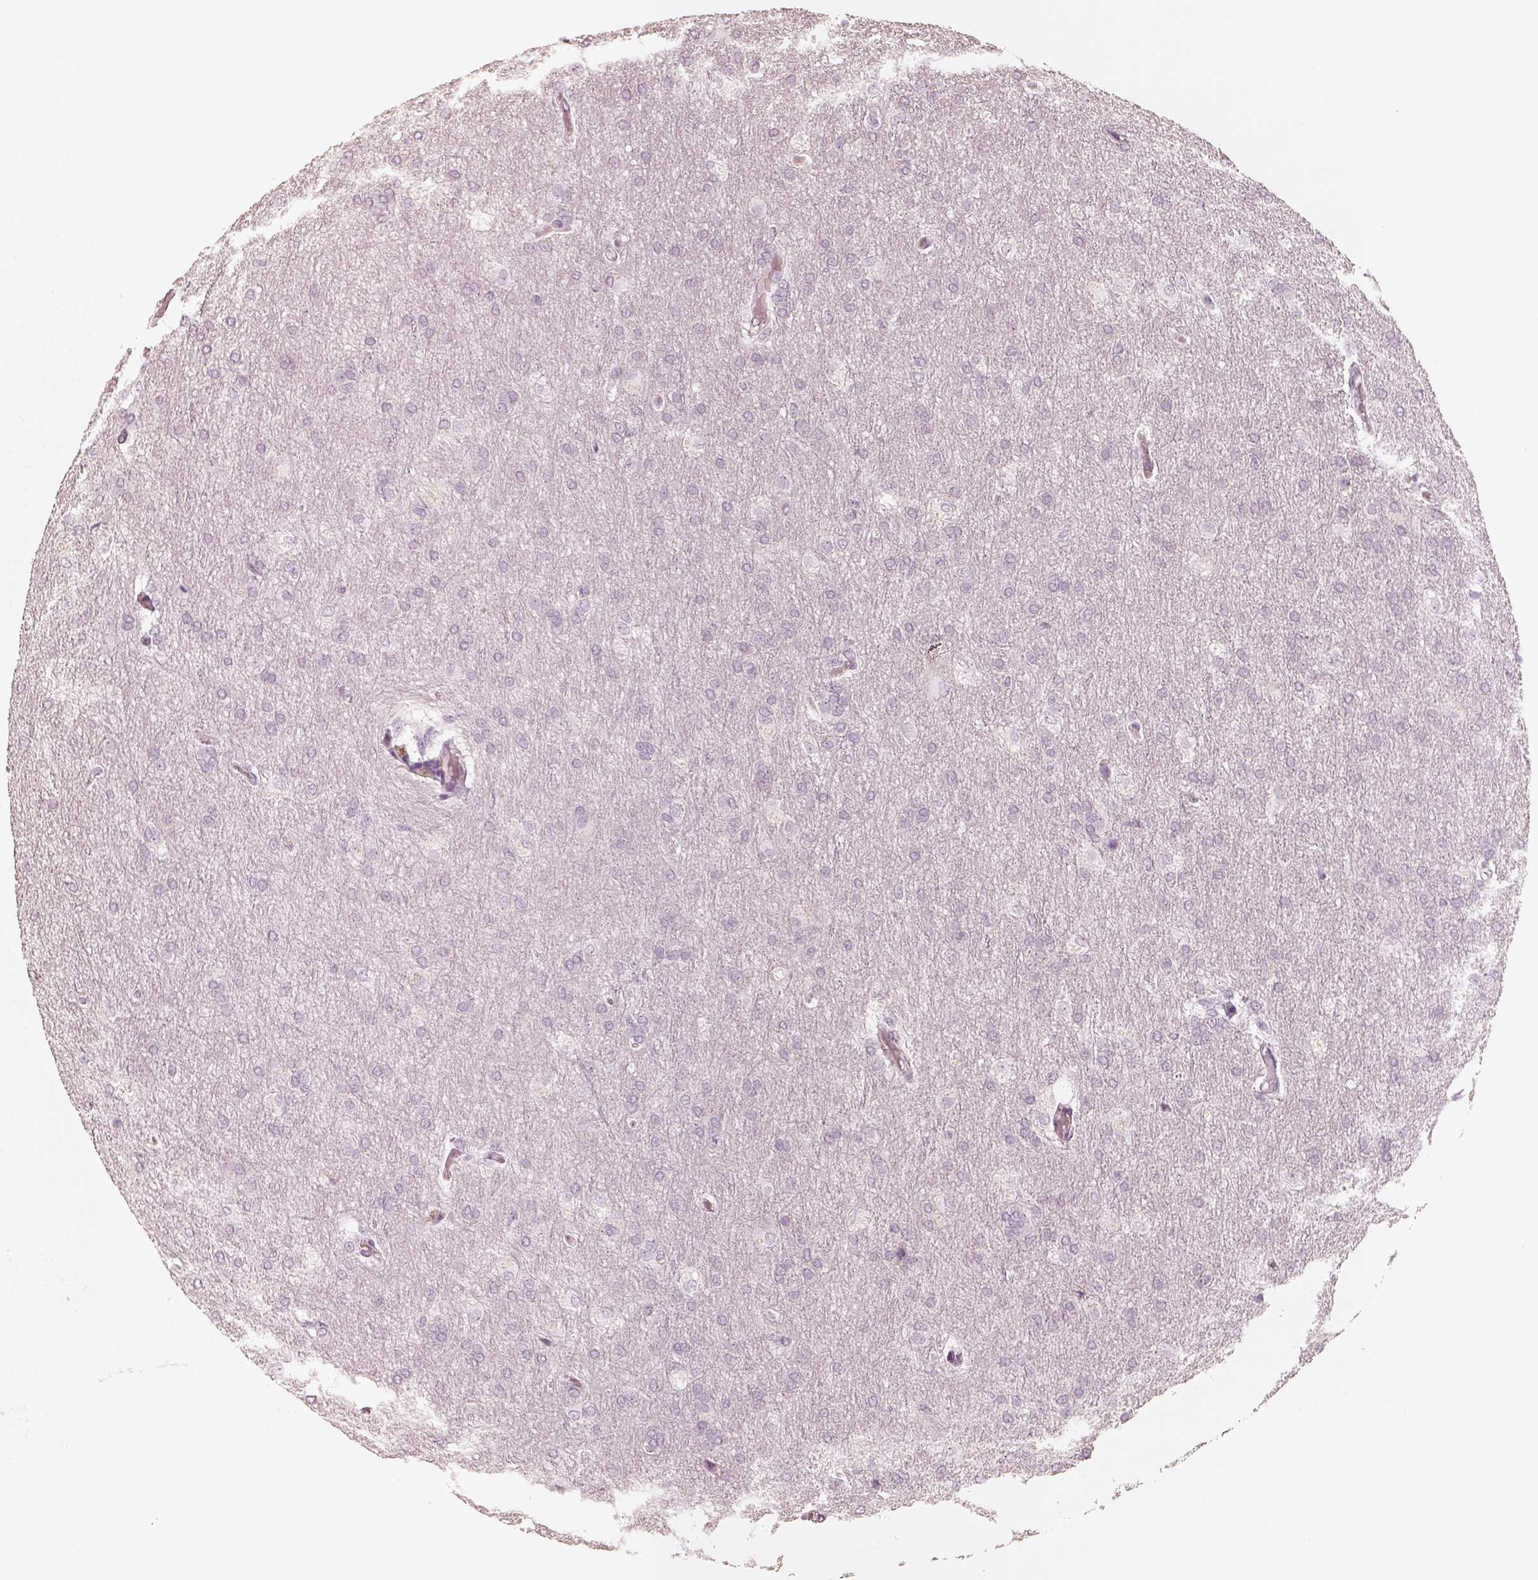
{"staining": {"intensity": "negative", "quantity": "none", "location": "none"}, "tissue": "glioma", "cell_type": "Tumor cells", "image_type": "cancer", "snomed": [{"axis": "morphology", "description": "Glioma, malignant, High grade"}, {"axis": "topography", "description": "Brain"}], "caption": "There is no significant expression in tumor cells of glioma.", "gene": "KRT72", "patient": {"sex": "male", "age": 68}}